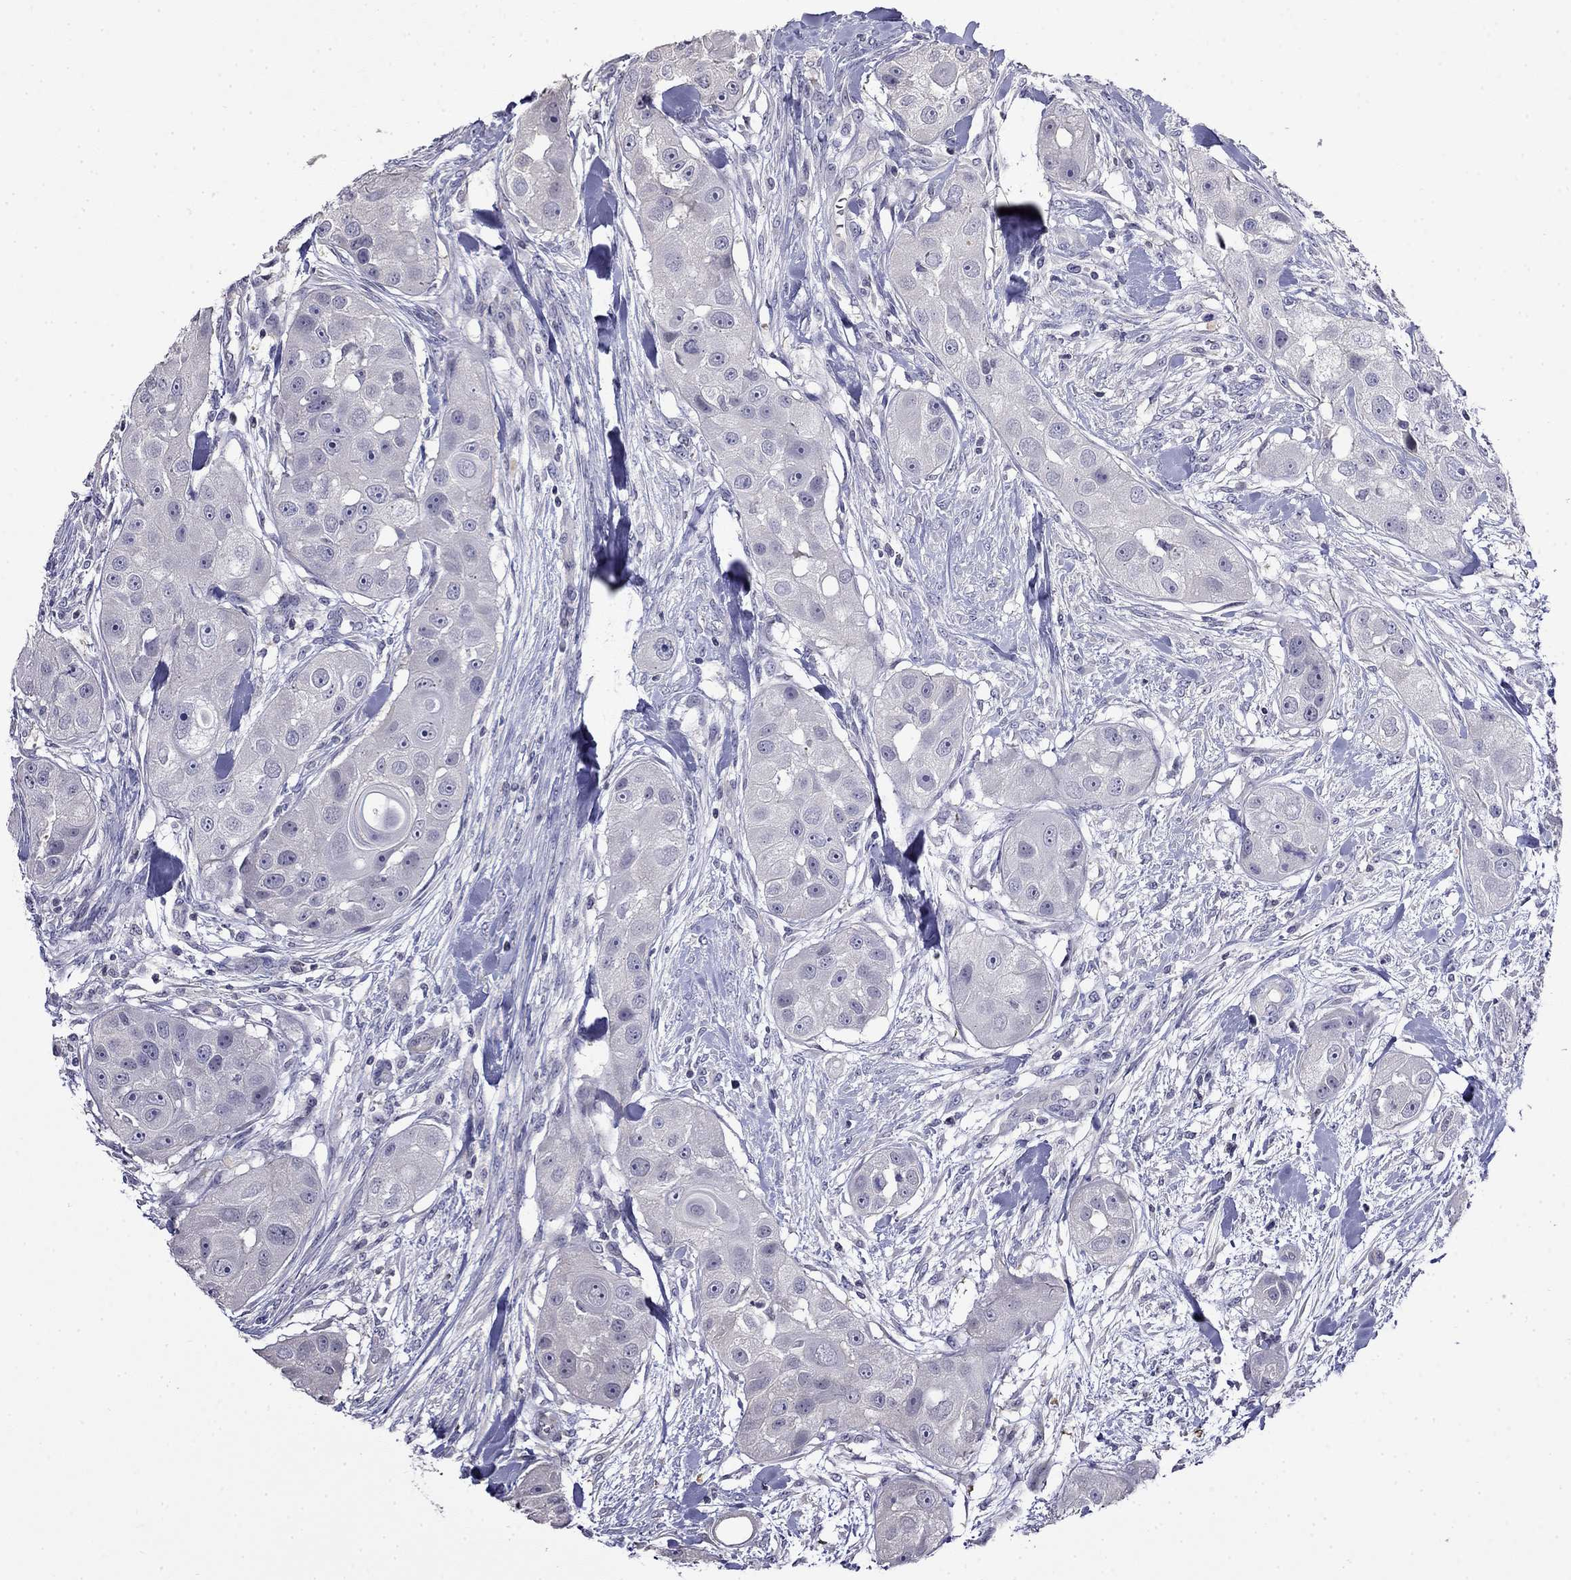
{"staining": {"intensity": "negative", "quantity": "none", "location": "none"}, "tissue": "head and neck cancer", "cell_type": "Tumor cells", "image_type": "cancer", "snomed": [{"axis": "morphology", "description": "Squamous cell carcinoma, NOS"}, {"axis": "topography", "description": "Head-Neck"}], "caption": "Immunohistochemistry photomicrograph of neoplastic tissue: head and neck squamous cell carcinoma stained with DAB shows no significant protein positivity in tumor cells.", "gene": "GUCA1B", "patient": {"sex": "male", "age": 51}}